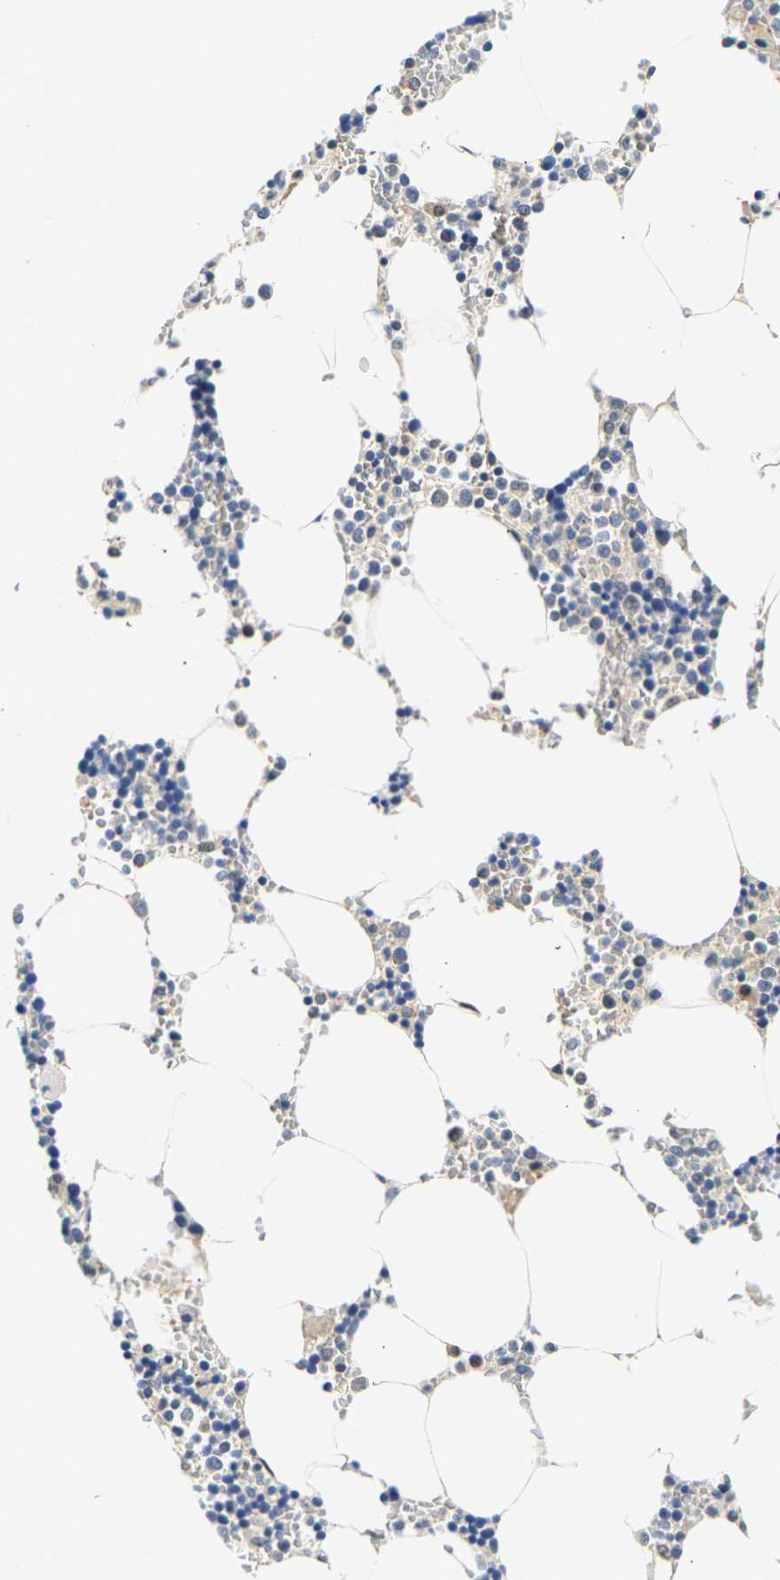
{"staining": {"intensity": "moderate", "quantity": "<25%", "location": "cytoplasmic/membranous"}, "tissue": "bone marrow", "cell_type": "Hematopoietic cells", "image_type": "normal", "snomed": [{"axis": "morphology", "description": "Normal tissue, NOS"}, {"axis": "topography", "description": "Bone marrow"}], "caption": "Immunohistochemistry (IHC) micrograph of benign human bone marrow stained for a protein (brown), which shows low levels of moderate cytoplasmic/membranous expression in approximately <25% of hematopoietic cells.", "gene": "UCHL3", "patient": {"sex": "male", "age": 70}}